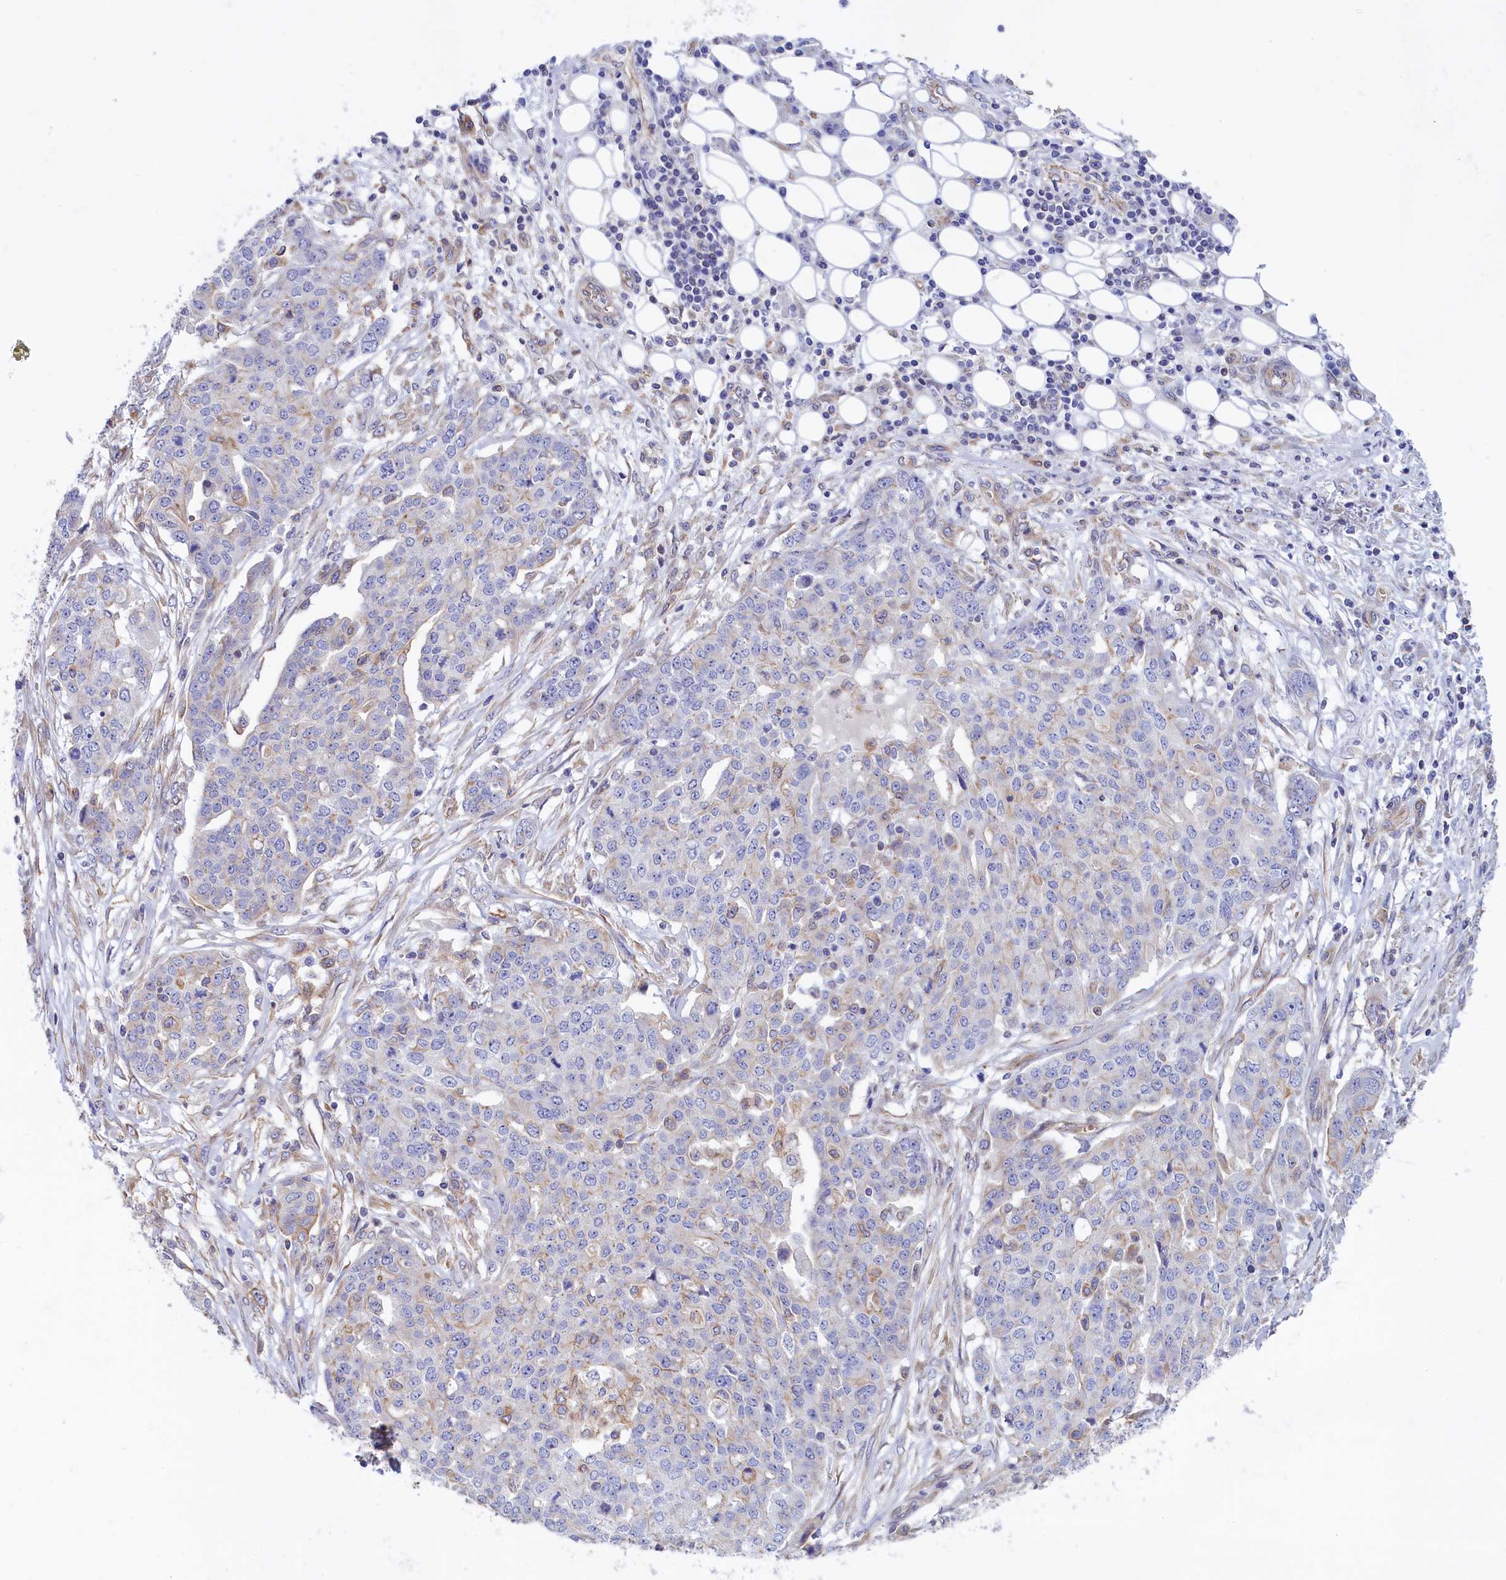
{"staining": {"intensity": "negative", "quantity": "none", "location": "none"}, "tissue": "ovarian cancer", "cell_type": "Tumor cells", "image_type": "cancer", "snomed": [{"axis": "morphology", "description": "Cystadenocarcinoma, serous, NOS"}, {"axis": "topography", "description": "Soft tissue"}, {"axis": "topography", "description": "Ovary"}], "caption": "An immunohistochemistry histopathology image of ovarian cancer is shown. There is no staining in tumor cells of ovarian cancer. (Stains: DAB immunohistochemistry with hematoxylin counter stain, Microscopy: brightfield microscopy at high magnification).", "gene": "ABCC12", "patient": {"sex": "female", "age": 57}}